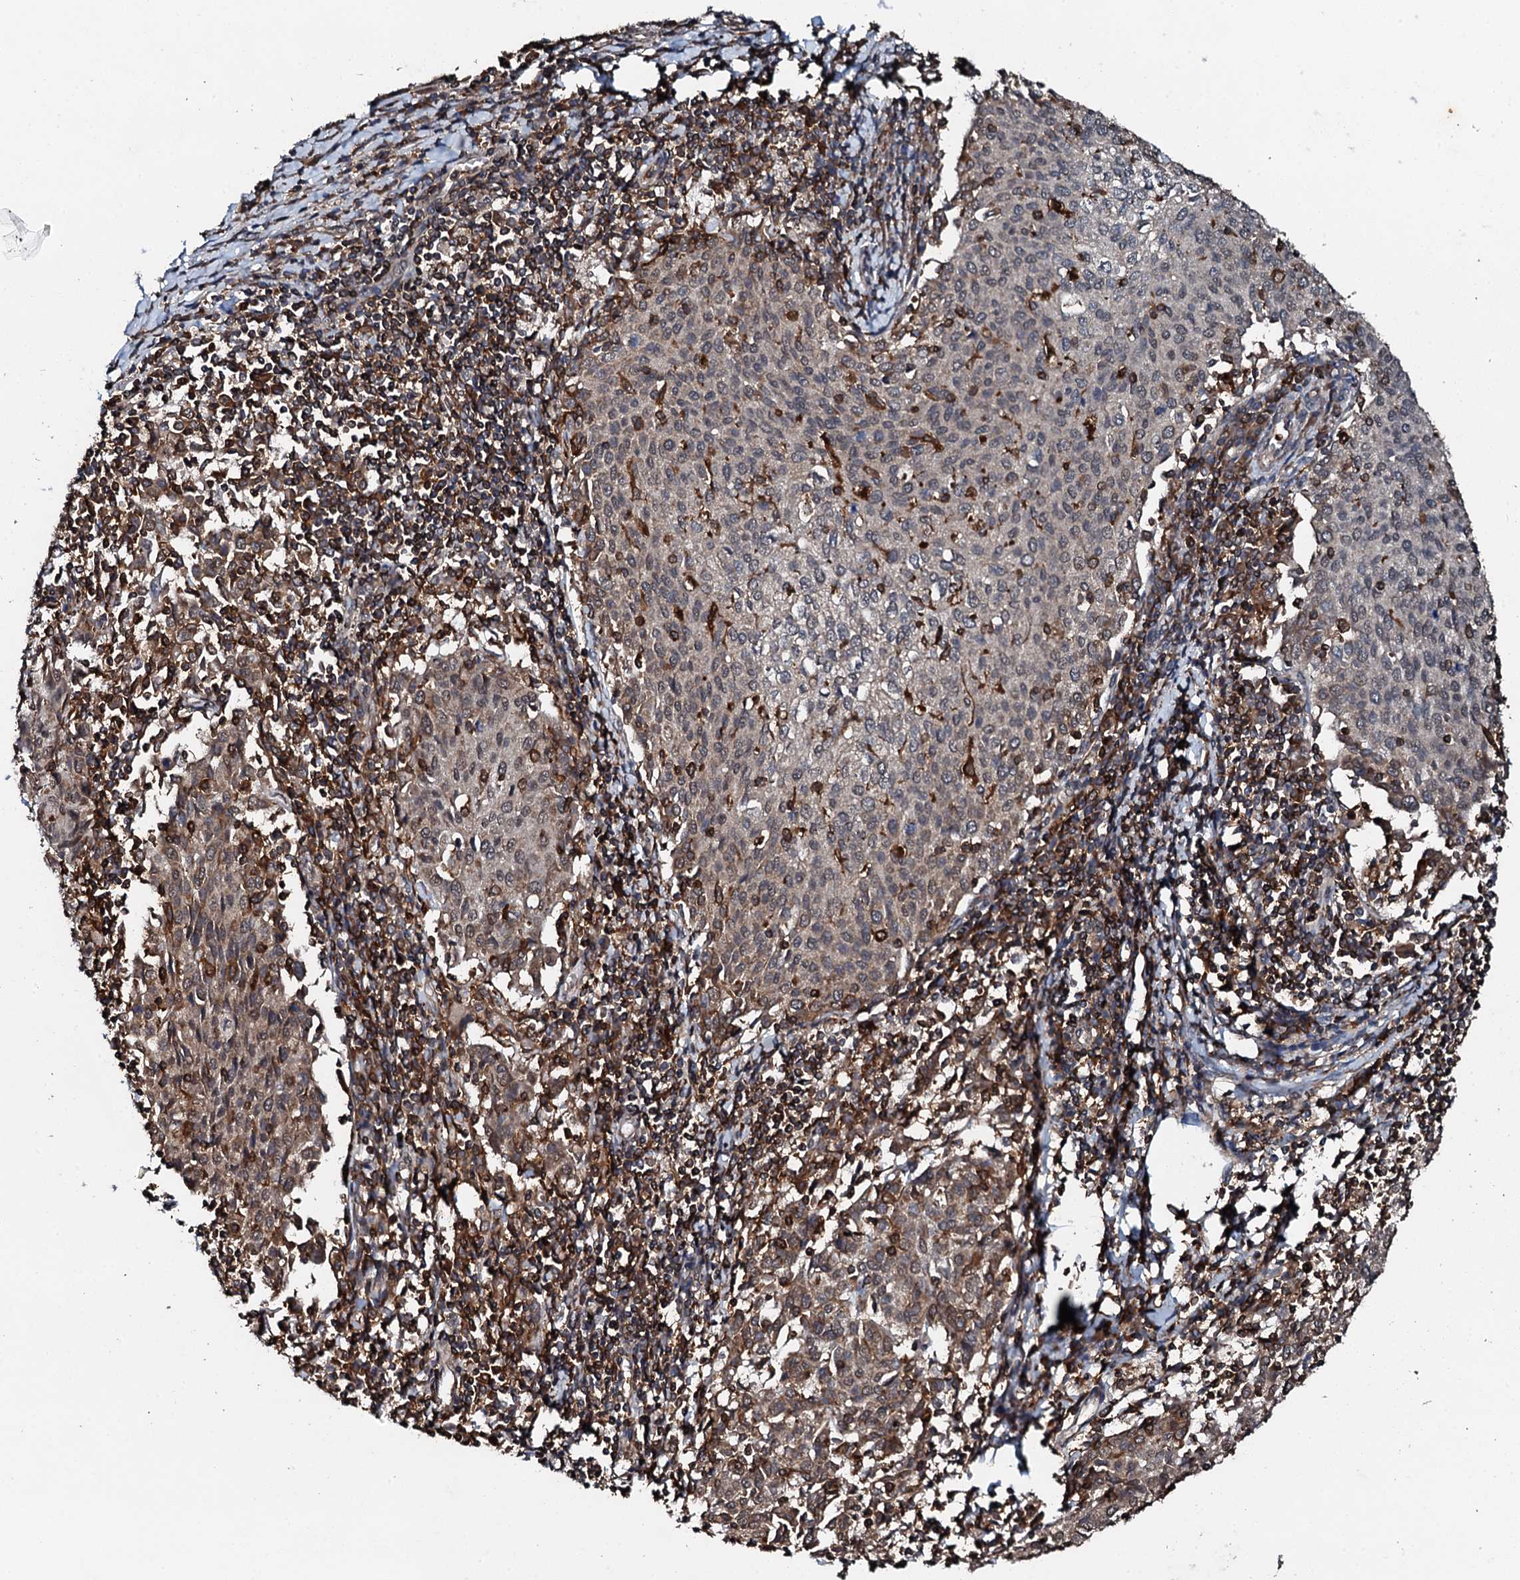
{"staining": {"intensity": "weak", "quantity": ">75%", "location": "cytoplasmic/membranous"}, "tissue": "cervical cancer", "cell_type": "Tumor cells", "image_type": "cancer", "snomed": [{"axis": "morphology", "description": "Squamous cell carcinoma, NOS"}, {"axis": "topography", "description": "Cervix"}], "caption": "Weak cytoplasmic/membranous positivity for a protein is appreciated in about >75% of tumor cells of squamous cell carcinoma (cervical) using IHC.", "gene": "EDC4", "patient": {"sex": "female", "age": 46}}